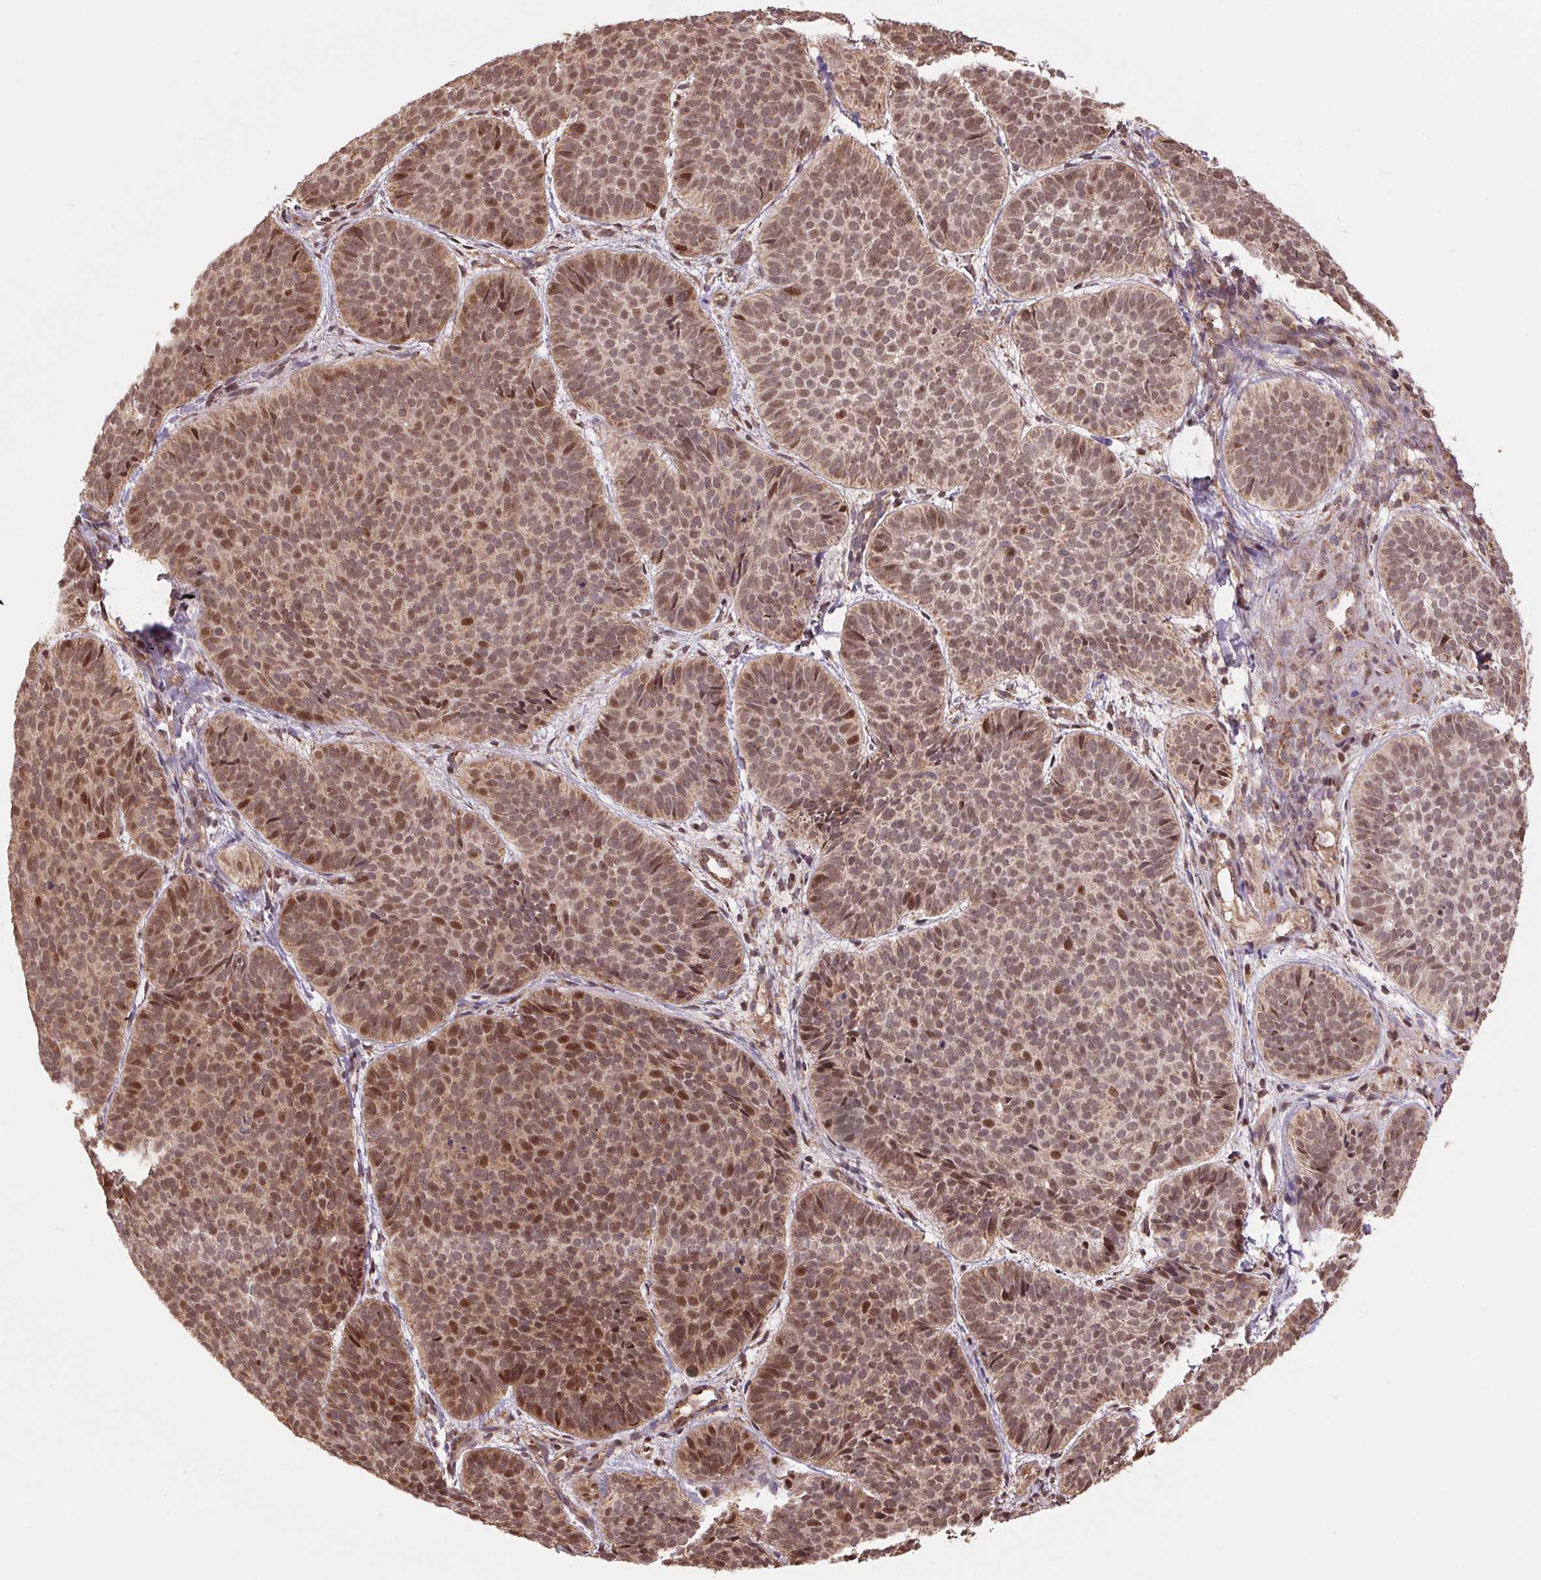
{"staining": {"intensity": "moderate", "quantity": ">75%", "location": "cytoplasmic/membranous,nuclear"}, "tissue": "skin cancer", "cell_type": "Tumor cells", "image_type": "cancer", "snomed": [{"axis": "morphology", "description": "Basal cell carcinoma"}, {"axis": "topography", "description": "Skin"}], "caption": "Tumor cells demonstrate moderate cytoplasmic/membranous and nuclear expression in about >75% of cells in skin cancer. (Stains: DAB (3,3'-diaminobenzidine) in brown, nuclei in blue, Microscopy: brightfield microscopy at high magnification).", "gene": "PDHA1", "patient": {"sex": "male", "age": 57}}